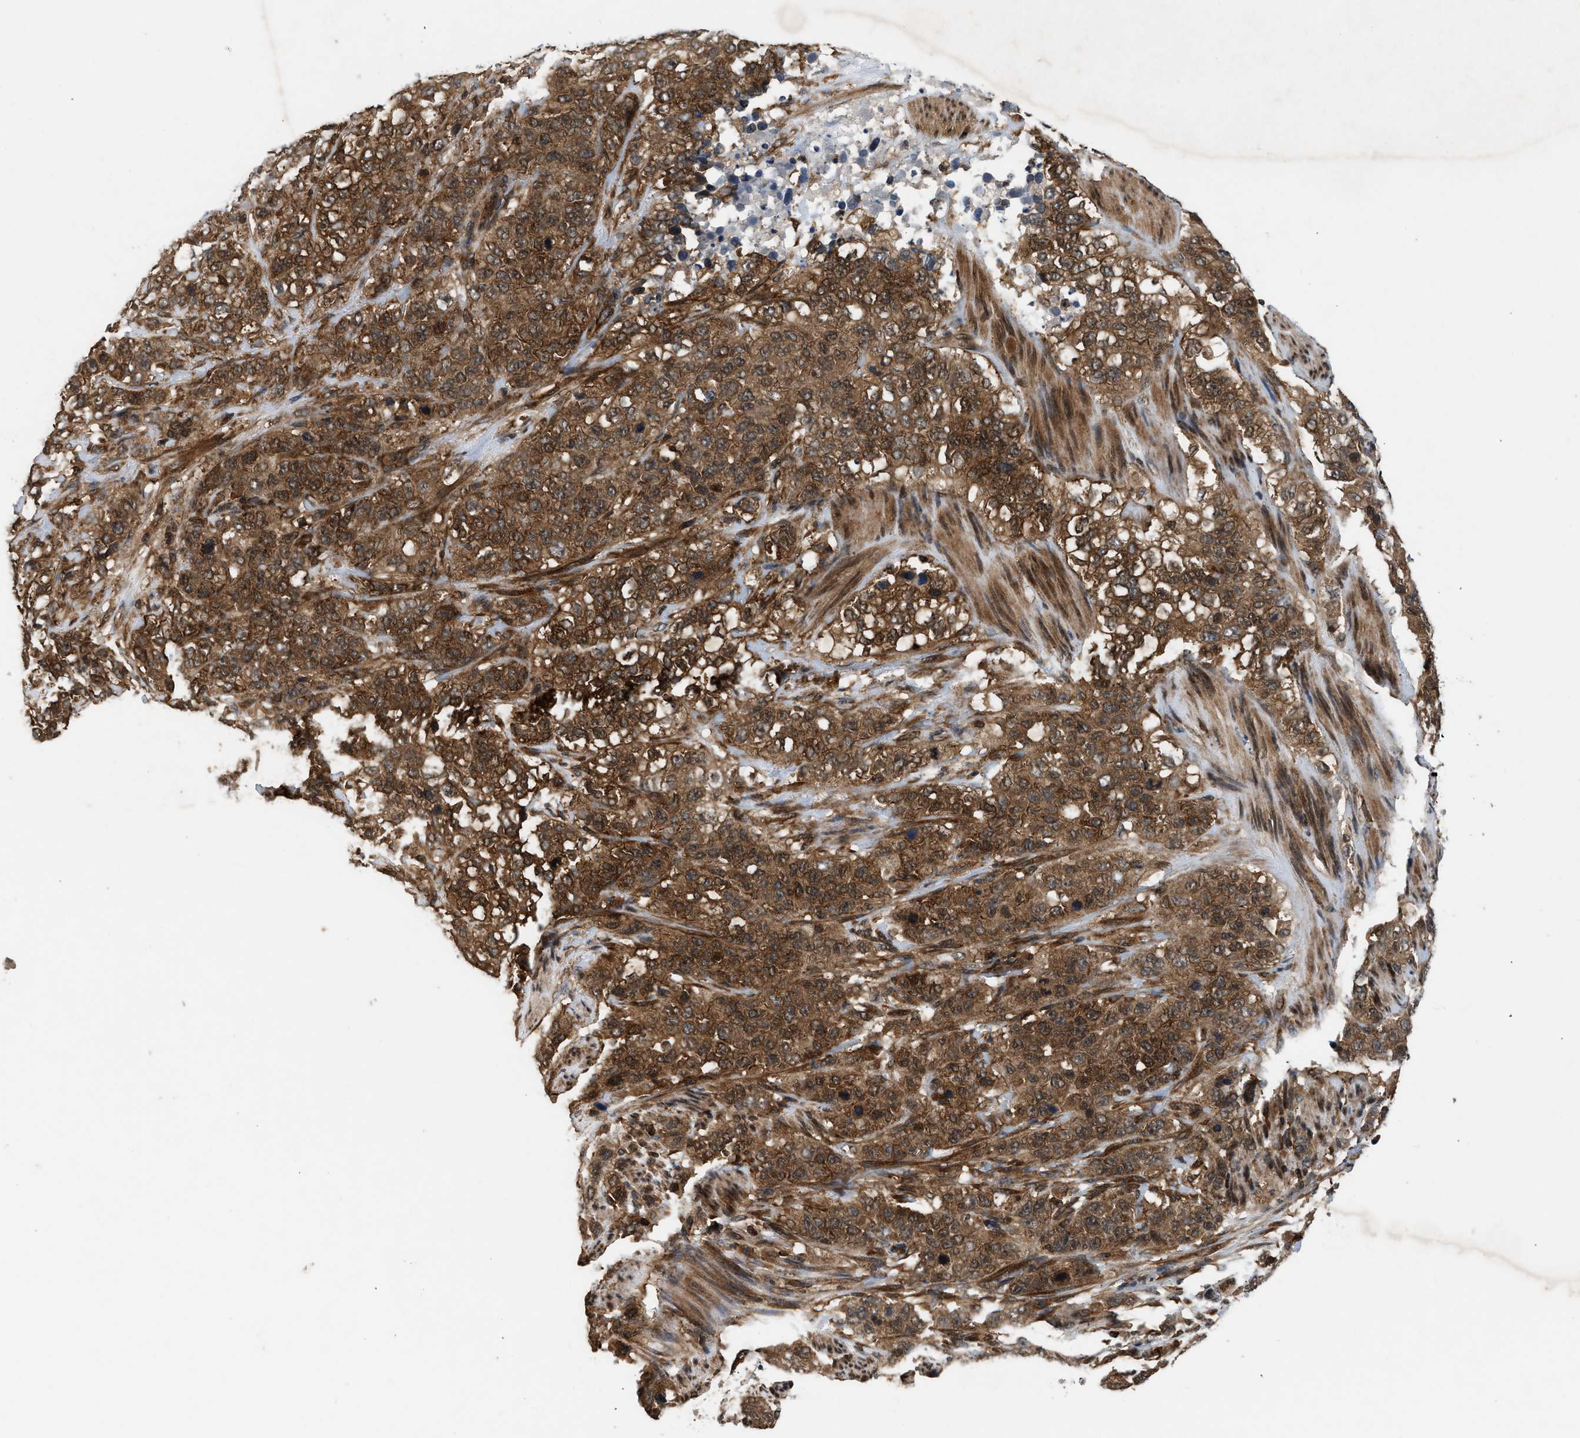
{"staining": {"intensity": "moderate", "quantity": ">75%", "location": "cytoplasmic/membranous"}, "tissue": "stomach cancer", "cell_type": "Tumor cells", "image_type": "cancer", "snomed": [{"axis": "morphology", "description": "Adenocarcinoma, NOS"}, {"axis": "topography", "description": "Stomach"}], "caption": "Protein positivity by immunohistochemistry demonstrates moderate cytoplasmic/membranous positivity in about >75% of tumor cells in stomach adenocarcinoma. Using DAB (3,3'-diaminobenzidine) (brown) and hematoxylin (blue) stains, captured at high magnification using brightfield microscopy.", "gene": "OXSR1", "patient": {"sex": "male", "age": 48}}